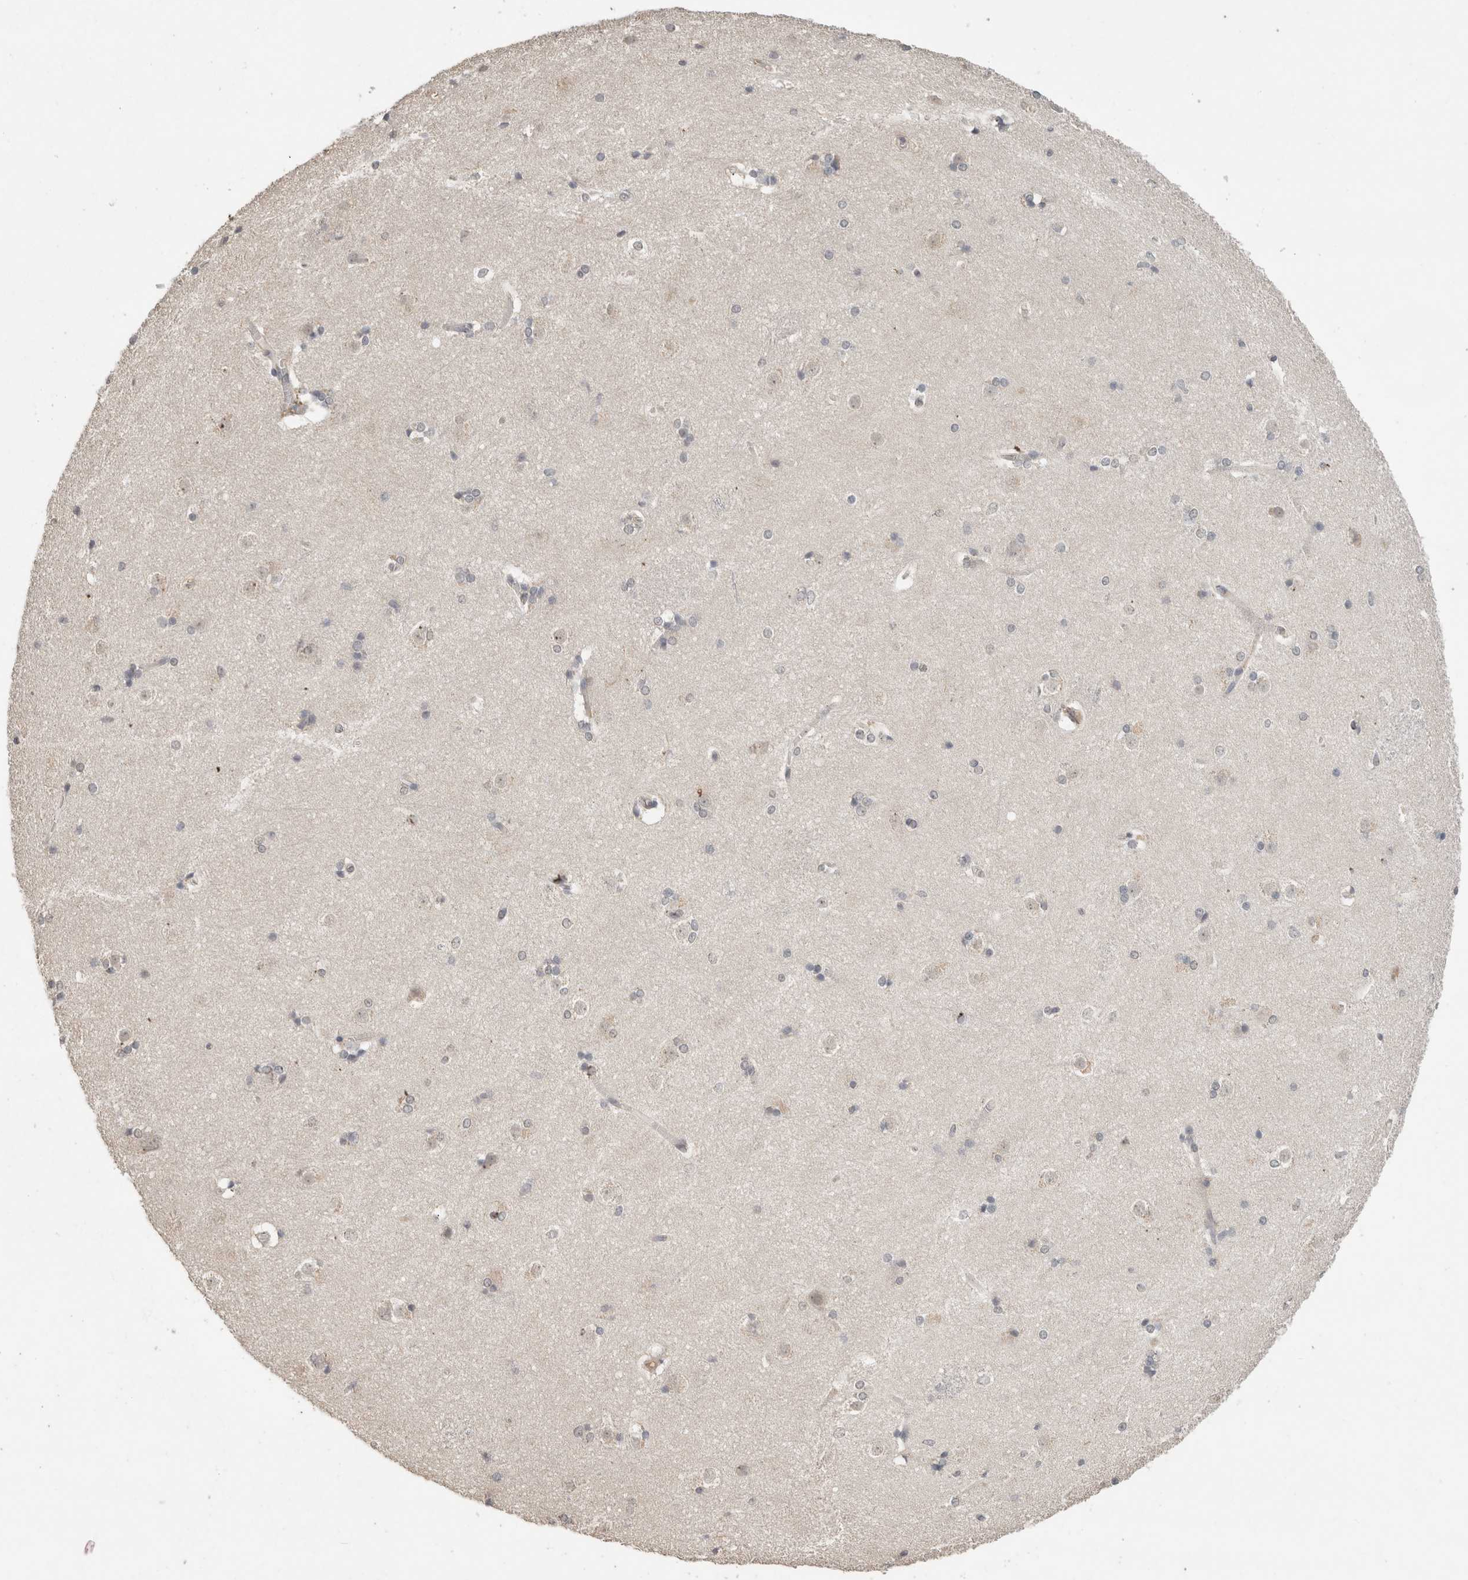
{"staining": {"intensity": "negative", "quantity": "none", "location": "none"}, "tissue": "caudate", "cell_type": "Glial cells", "image_type": "normal", "snomed": [{"axis": "morphology", "description": "Normal tissue, NOS"}, {"axis": "topography", "description": "Lateral ventricle wall"}], "caption": "High power microscopy histopathology image of an IHC micrograph of normal caudate, revealing no significant positivity in glial cells.", "gene": "TRAT1", "patient": {"sex": "female", "age": 19}}